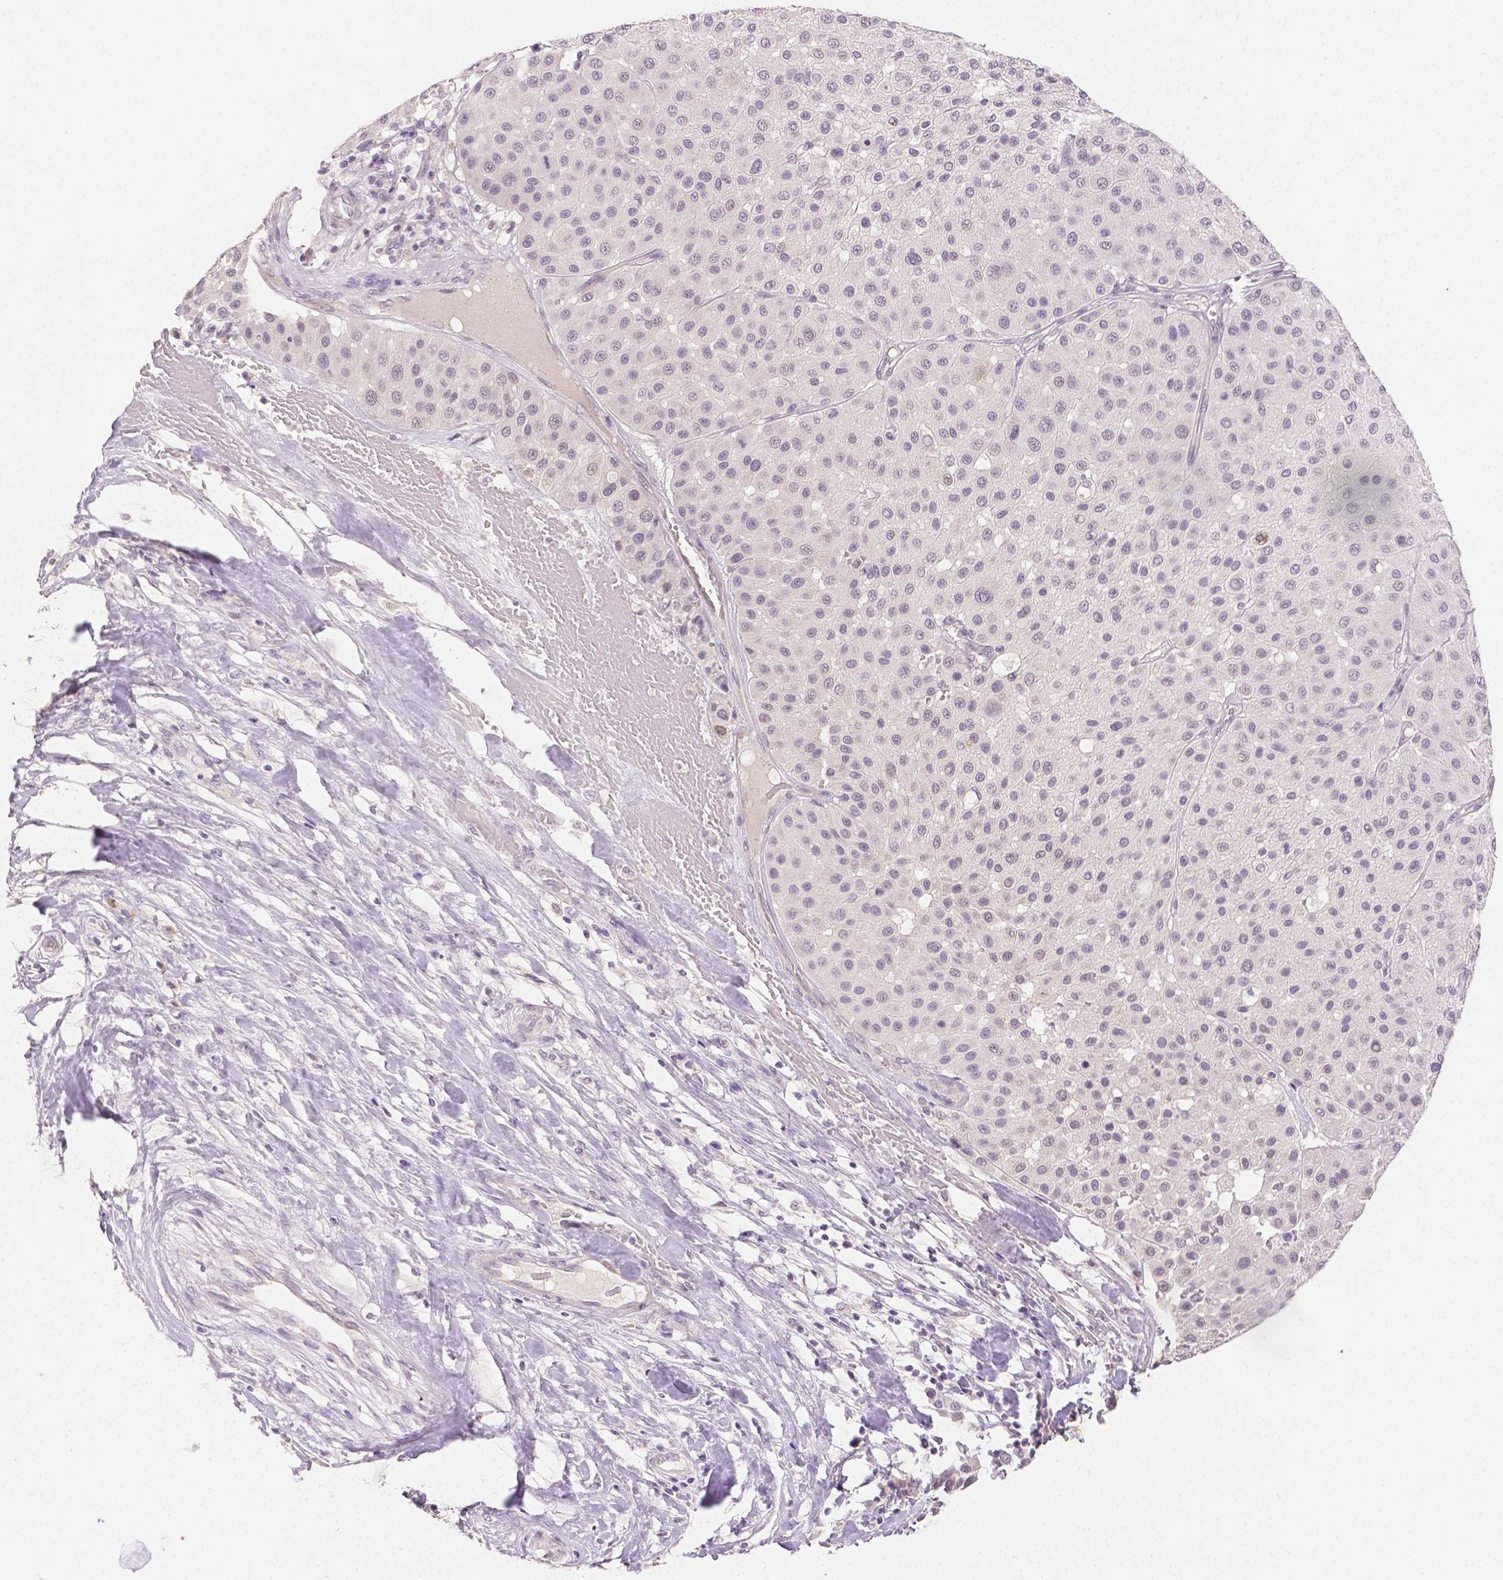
{"staining": {"intensity": "negative", "quantity": "none", "location": "none"}, "tissue": "melanoma", "cell_type": "Tumor cells", "image_type": "cancer", "snomed": [{"axis": "morphology", "description": "Malignant melanoma, Metastatic site"}, {"axis": "topography", "description": "Smooth muscle"}], "caption": "Protein analysis of malignant melanoma (metastatic site) shows no significant staining in tumor cells. (DAB immunohistochemistry visualized using brightfield microscopy, high magnification).", "gene": "TGM1", "patient": {"sex": "male", "age": 41}}